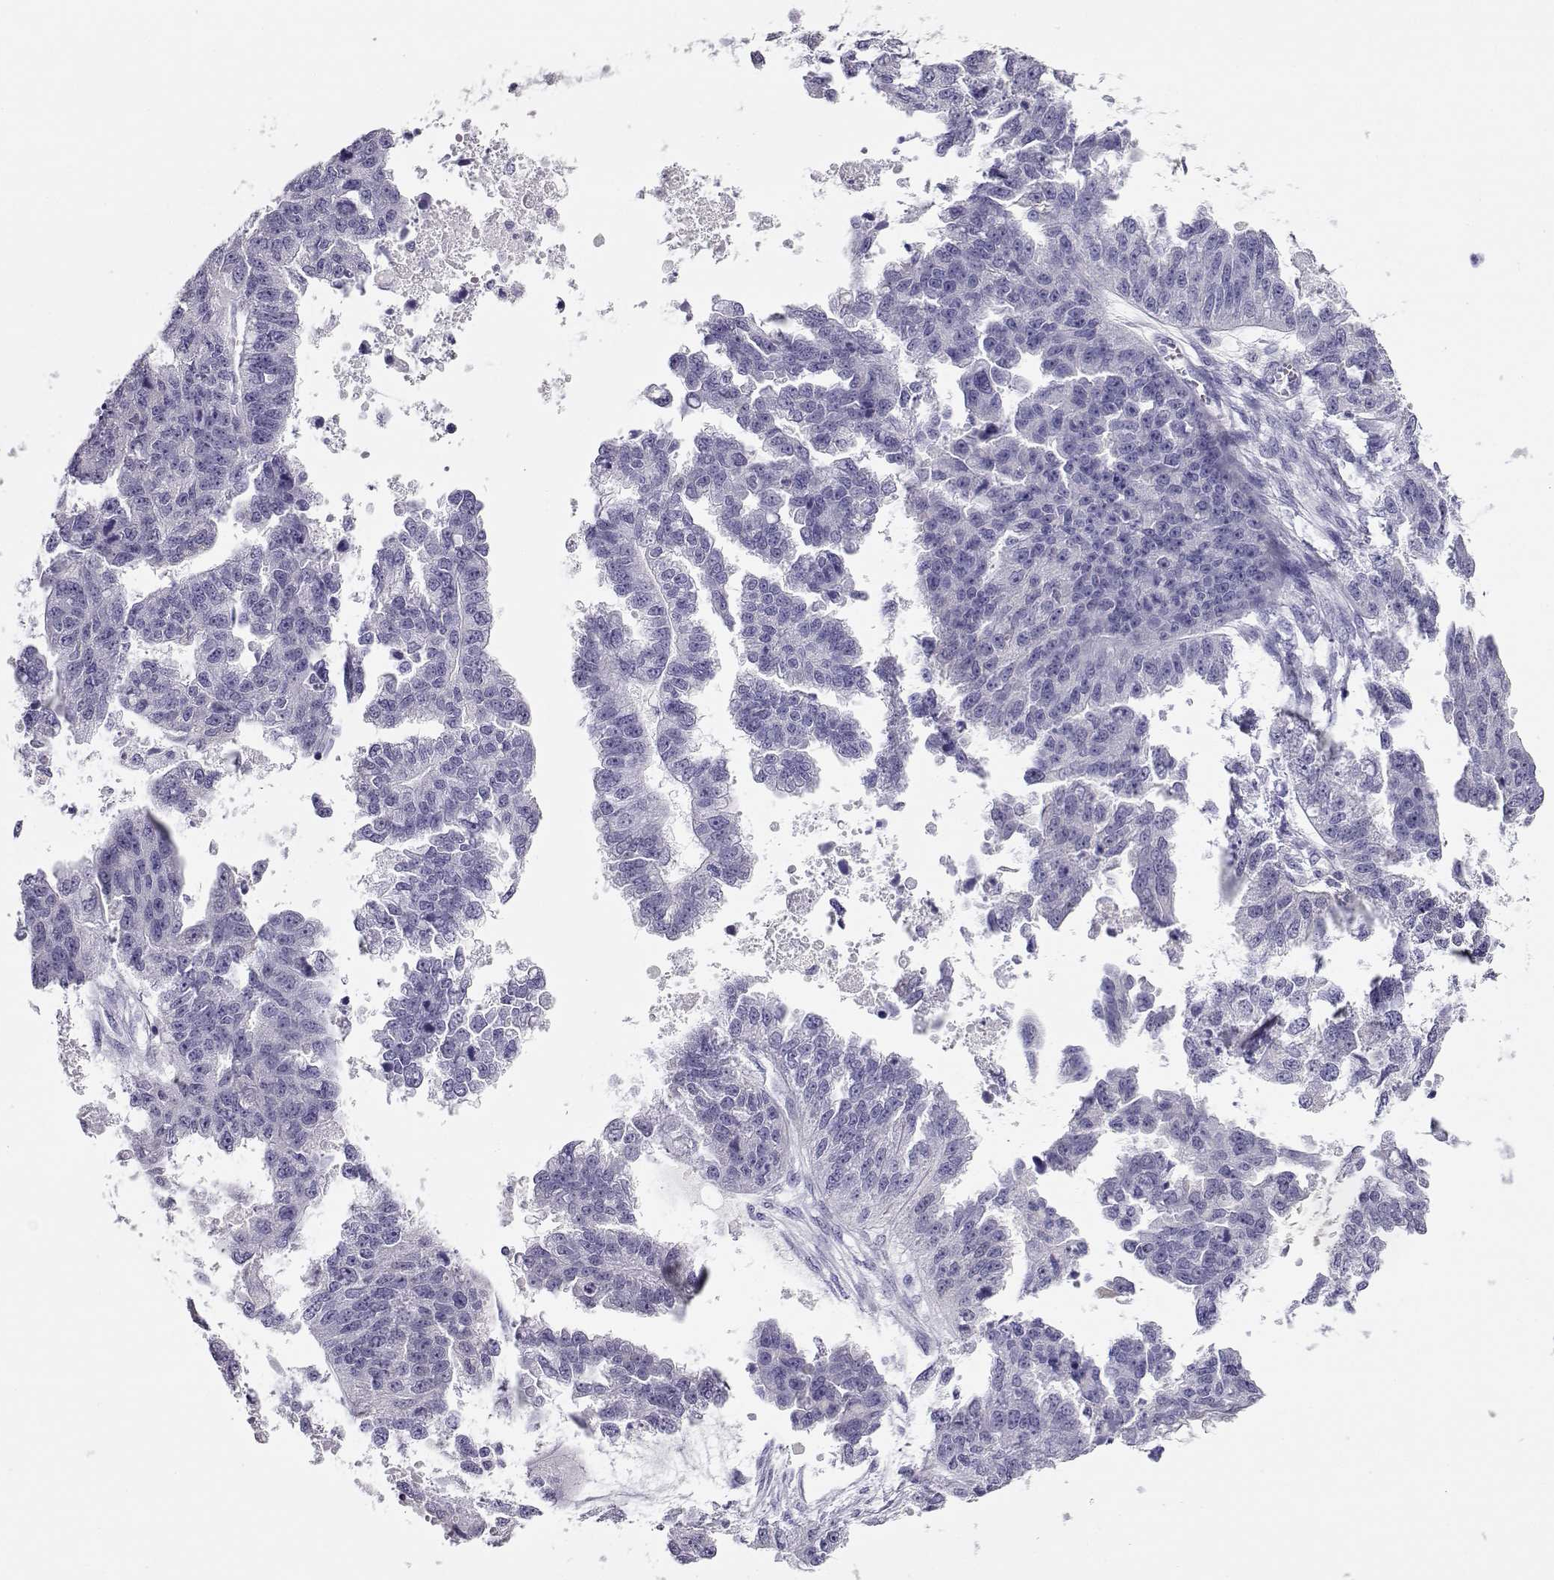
{"staining": {"intensity": "negative", "quantity": "none", "location": "none"}, "tissue": "ovarian cancer", "cell_type": "Tumor cells", "image_type": "cancer", "snomed": [{"axis": "morphology", "description": "Cystadenocarcinoma, serous, NOS"}, {"axis": "topography", "description": "Ovary"}], "caption": "This image is of ovarian cancer (serous cystadenocarcinoma) stained with immunohistochemistry (IHC) to label a protein in brown with the nuclei are counter-stained blue. There is no staining in tumor cells.", "gene": "CRX", "patient": {"sex": "female", "age": 58}}